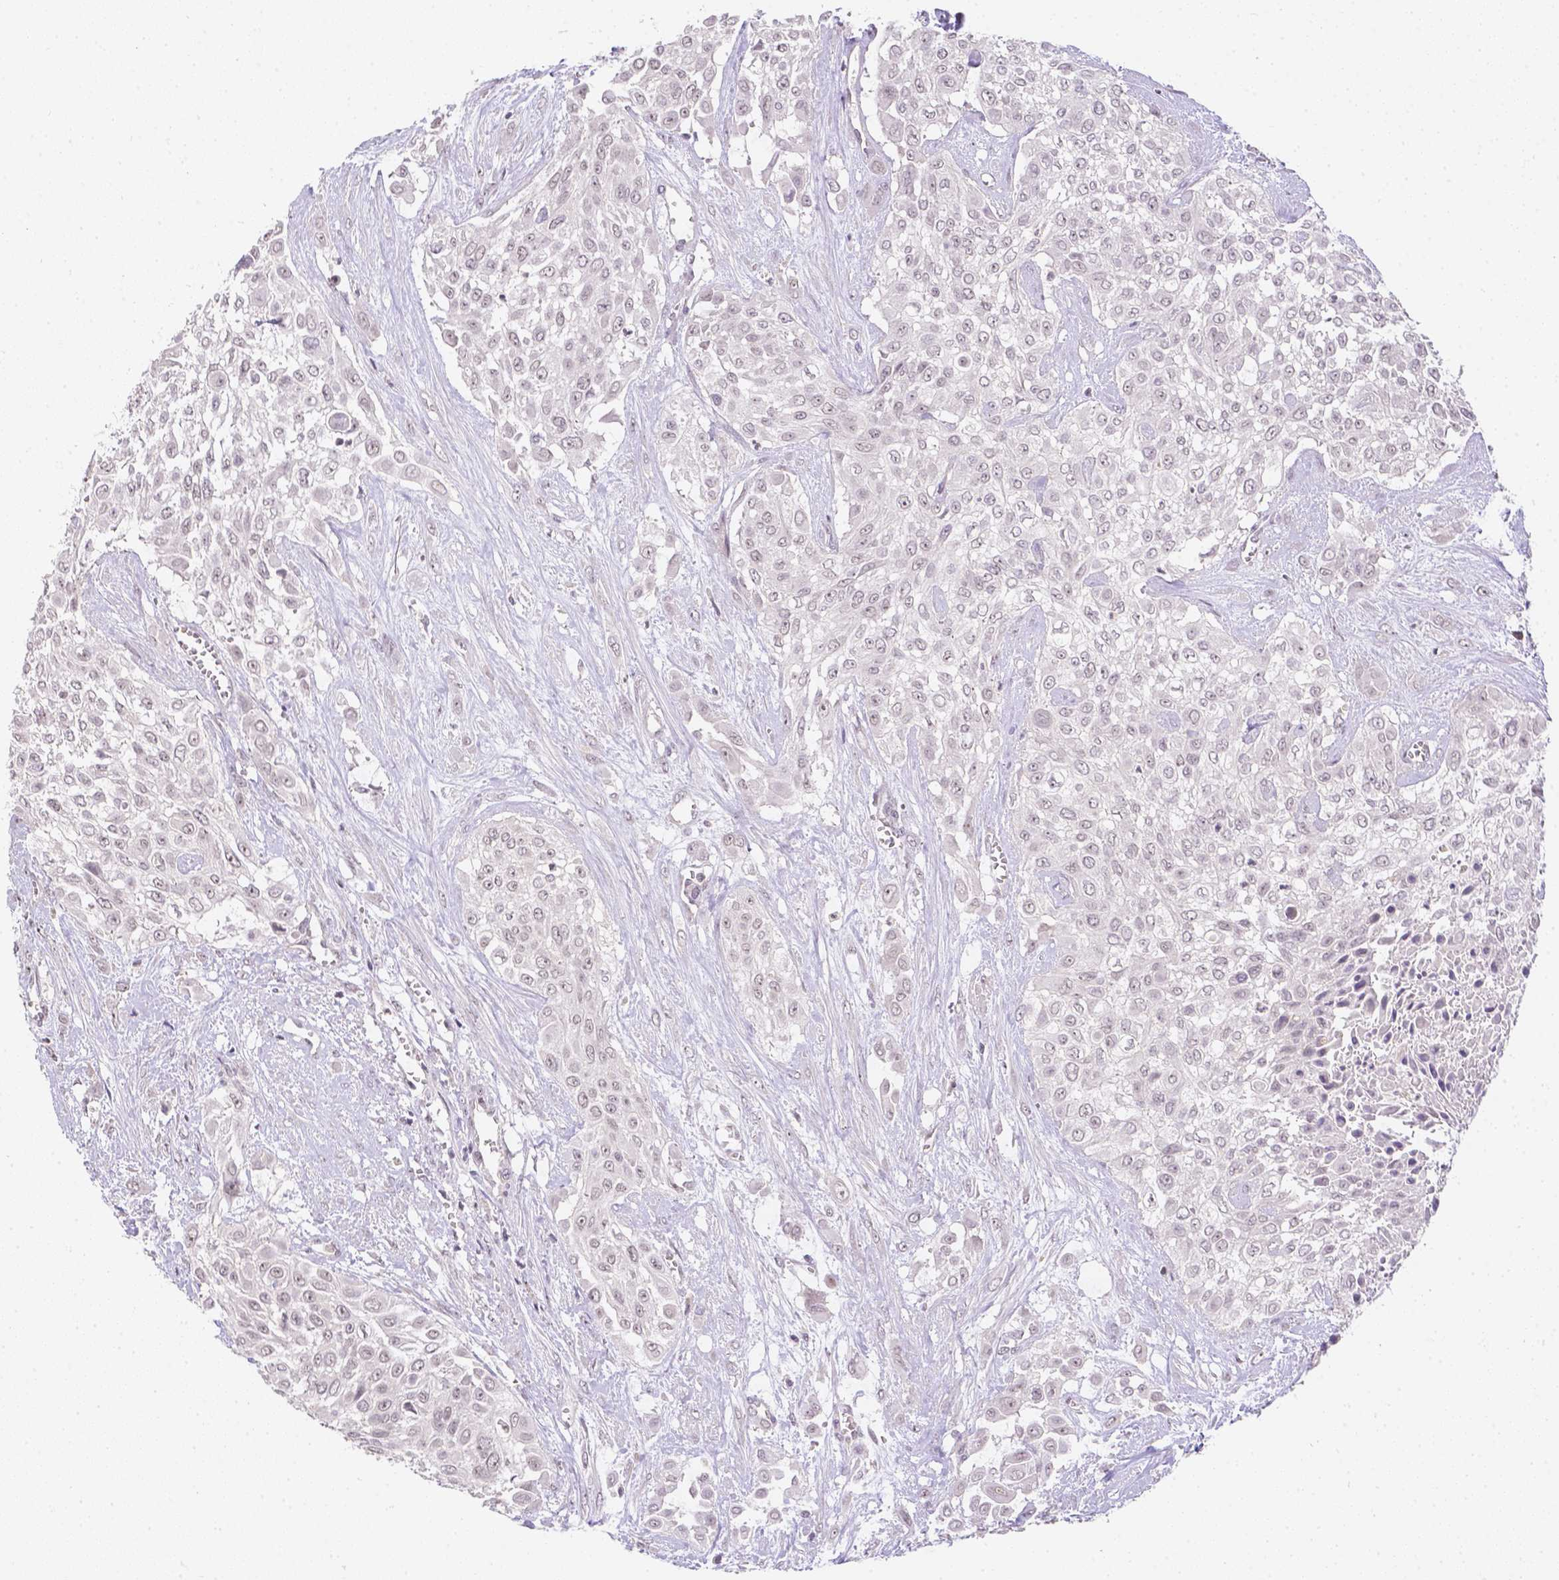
{"staining": {"intensity": "negative", "quantity": "none", "location": "none"}, "tissue": "urothelial cancer", "cell_type": "Tumor cells", "image_type": "cancer", "snomed": [{"axis": "morphology", "description": "Urothelial carcinoma, High grade"}, {"axis": "topography", "description": "Urinary bladder"}], "caption": "Tumor cells show no significant protein expression in urothelial cancer.", "gene": "ZNF280B", "patient": {"sex": "male", "age": 57}}